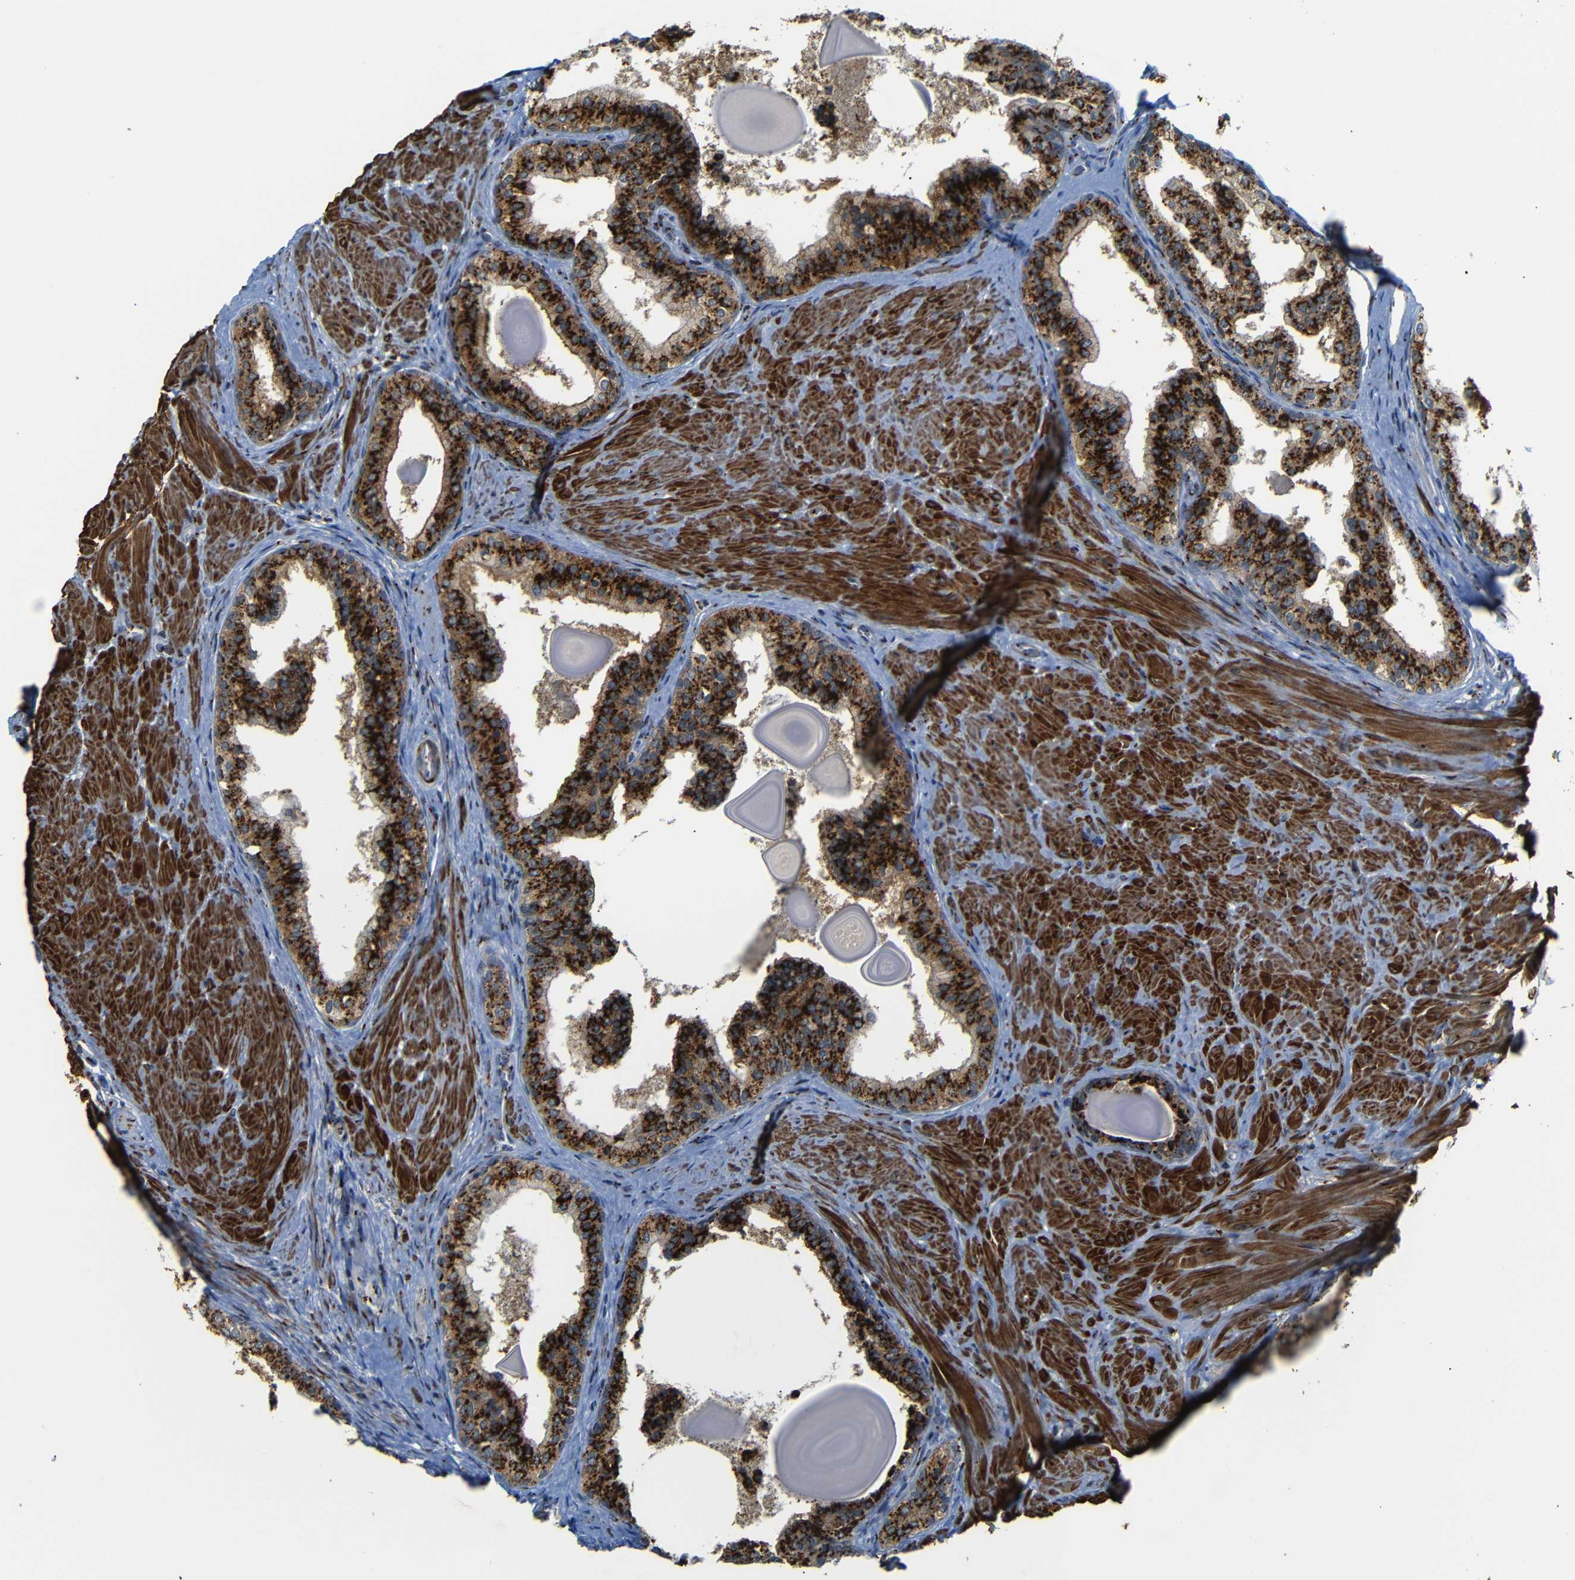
{"staining": {"intensity": "strong", "quantity": ">75%", "location": "cytoplasmic/membranous"}, "tissue": "prostate cancer", "cell_type": "Tumor cells", "image_type": "cancer", "snomed": [{"axis": "morphology", "description": "Adenocarcinoma, Low grade"}, {"axis": "topography", "description": "Prostate"}], "caption": "This micrograph exhibits prostate cancer (low-grade adenocarcinoma) stained with immunohistochemistry to label a protein in brown. The cytoplasmic/membranous of tumor cells show strong positivity for the protein. Nuclei are counter-stained blue.", "gene": "TGOLN2", "patient": {"sex": "male", "age": 60}}